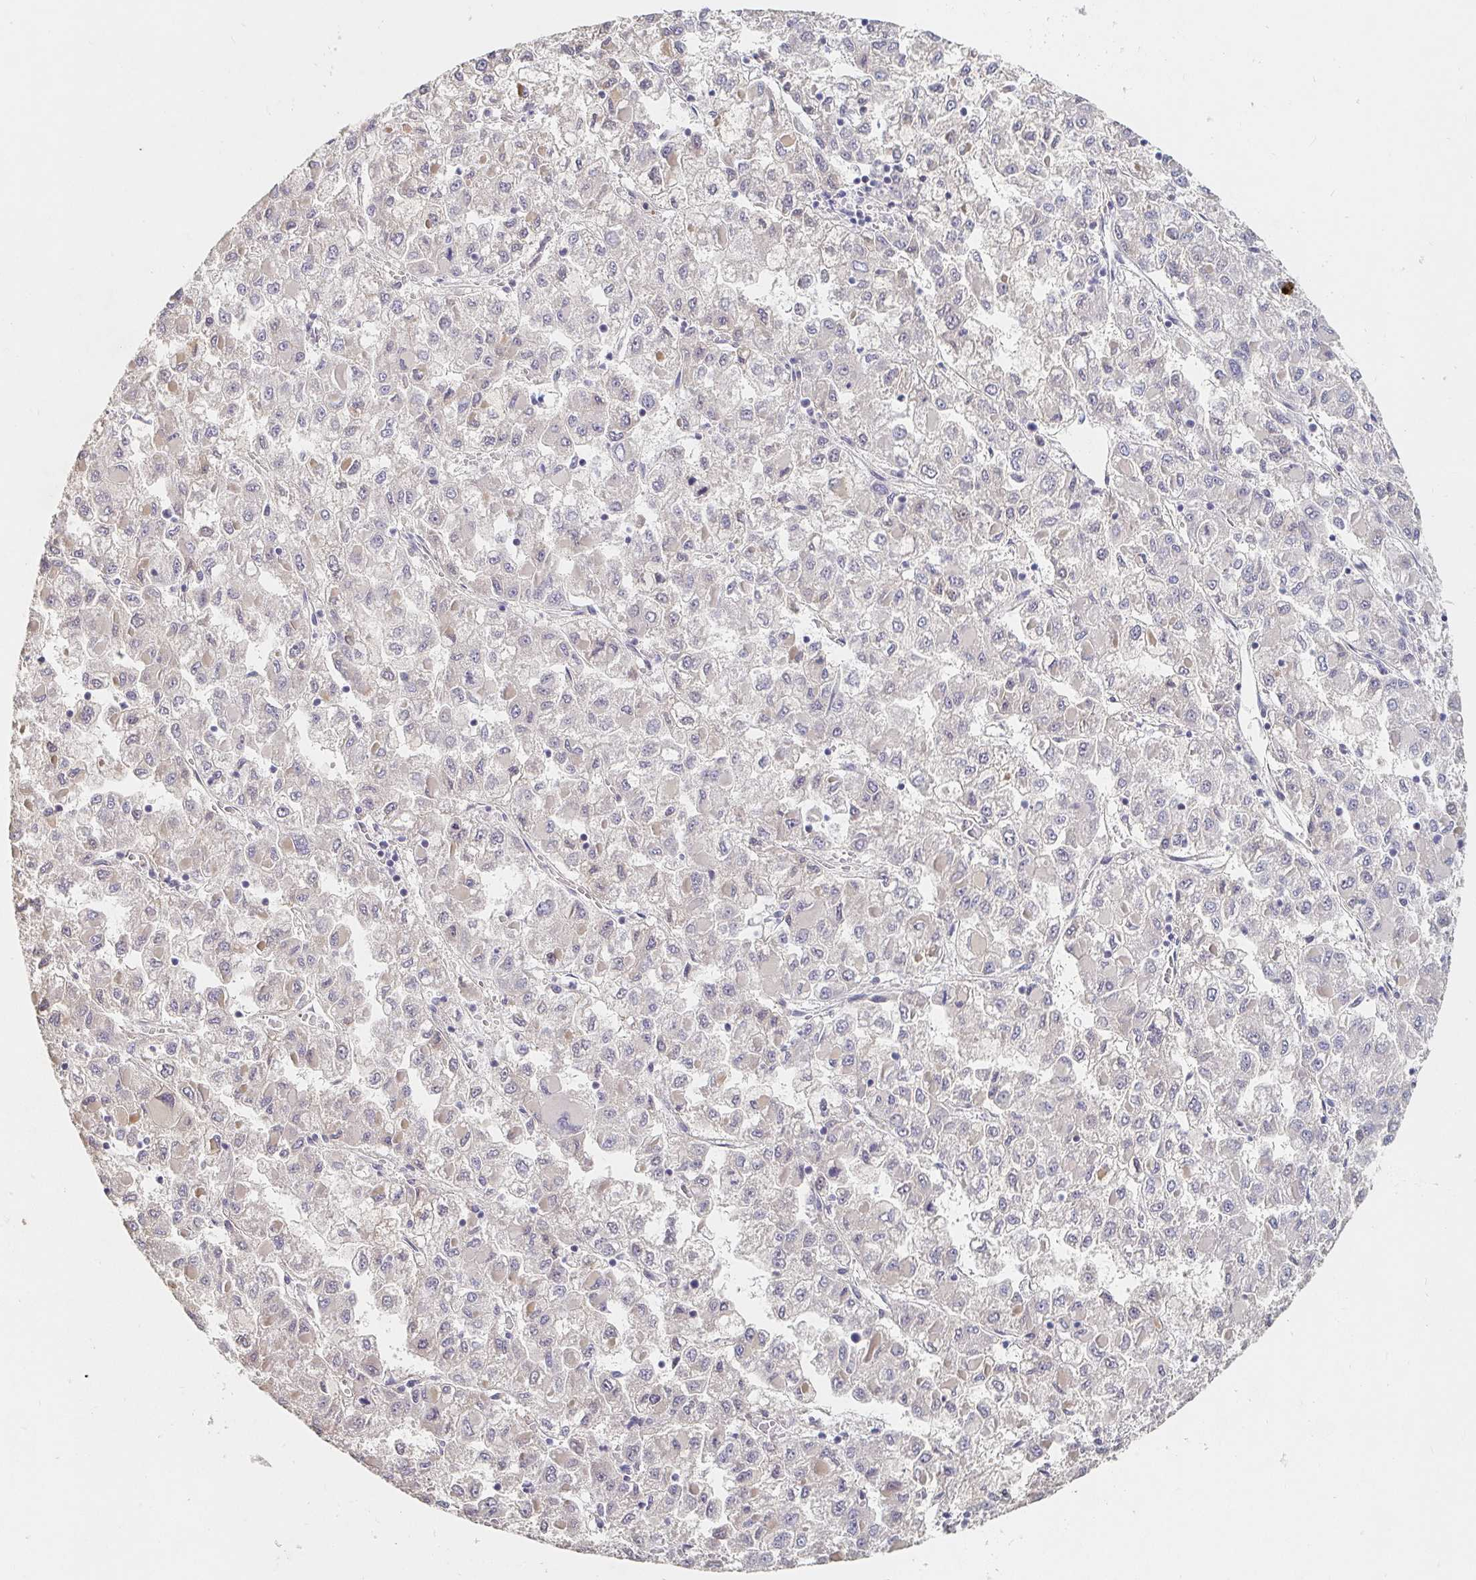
{"staining": {"intensity": "negative", "quantity": "none", "location": "none"}, "tissue": "liver cancer", "cell_type": "Tumor cells", "image_type": "cancer", "snomed": [{"axis": "morphology", "description": "Carcinoma, Hepatocellular, NOS"}, {"axis": "topography", "description": "Liver"}], "caption": "High magnification brightfield microscopy of liver cancer (hepatocellular carcinoma) stained with DAB (3,3'-diaminobenzidine) (brown) and counterstained with hematoxylin (blue): tumor cells show no significant expression.", "gene": "NME9", "patient": {"sex": "male", "age": 40}}